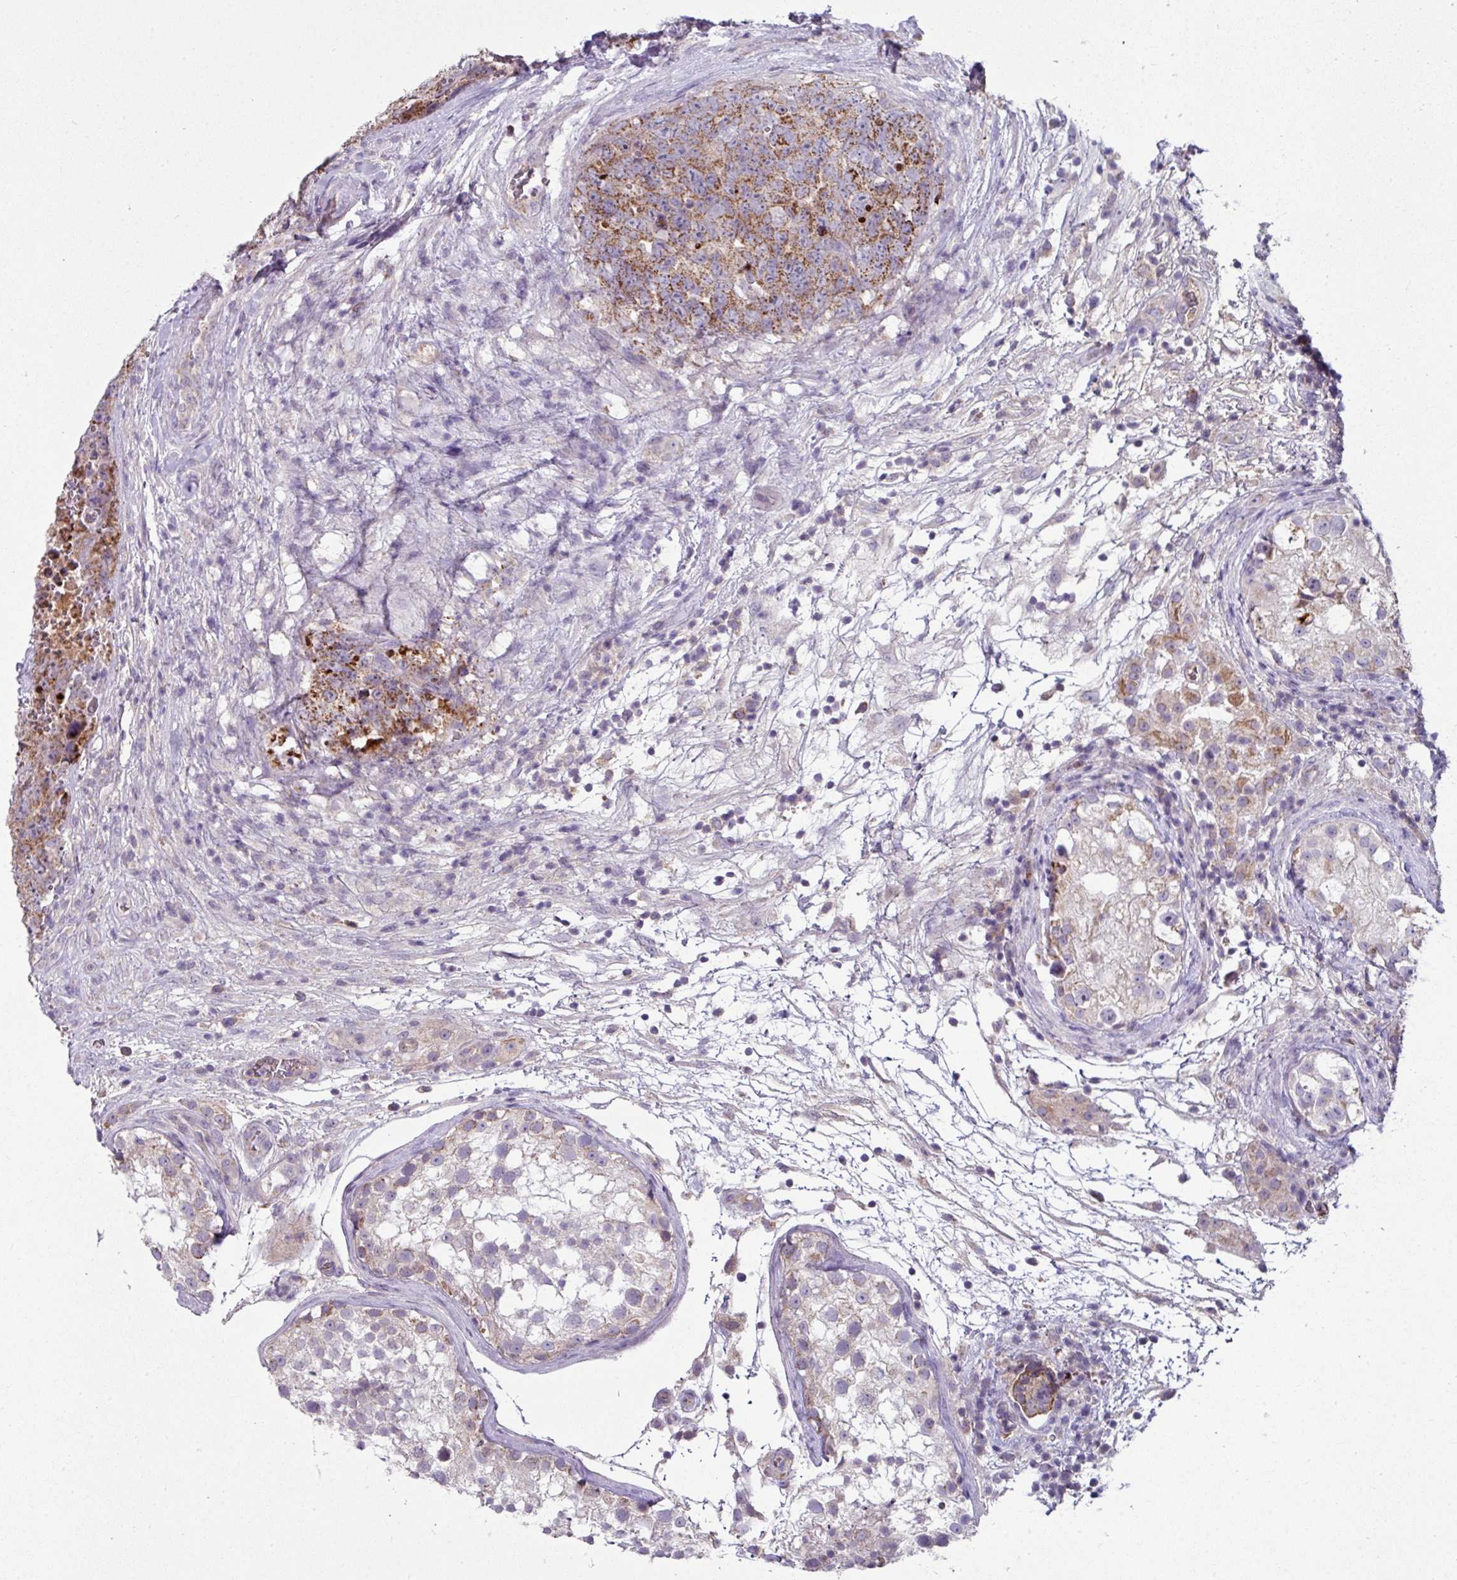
{"staining": {"intensity": "moderate", "quantity": ">75%", "location": "cytoplasmic/membranous"}, "tissue": "testis cancer", "cell_type": "Tumor cells", "image_type": "cancer", "snomed": [{"axis": "morphology", "description": "Seminoma, NOS"}, {"axis": "morphology", "description": "Teratoma, malignant, NOS"}, {"axis": "topography", "description": "Testis"}], "caption": "About >75% of tumor cells in testis seminoma show moderate cytoplasmic/membranous protein expression as visualized by brown immunohistochemical staining.", "gene": "LRRC9", "patient": {"sex": "male", "age": 34}}